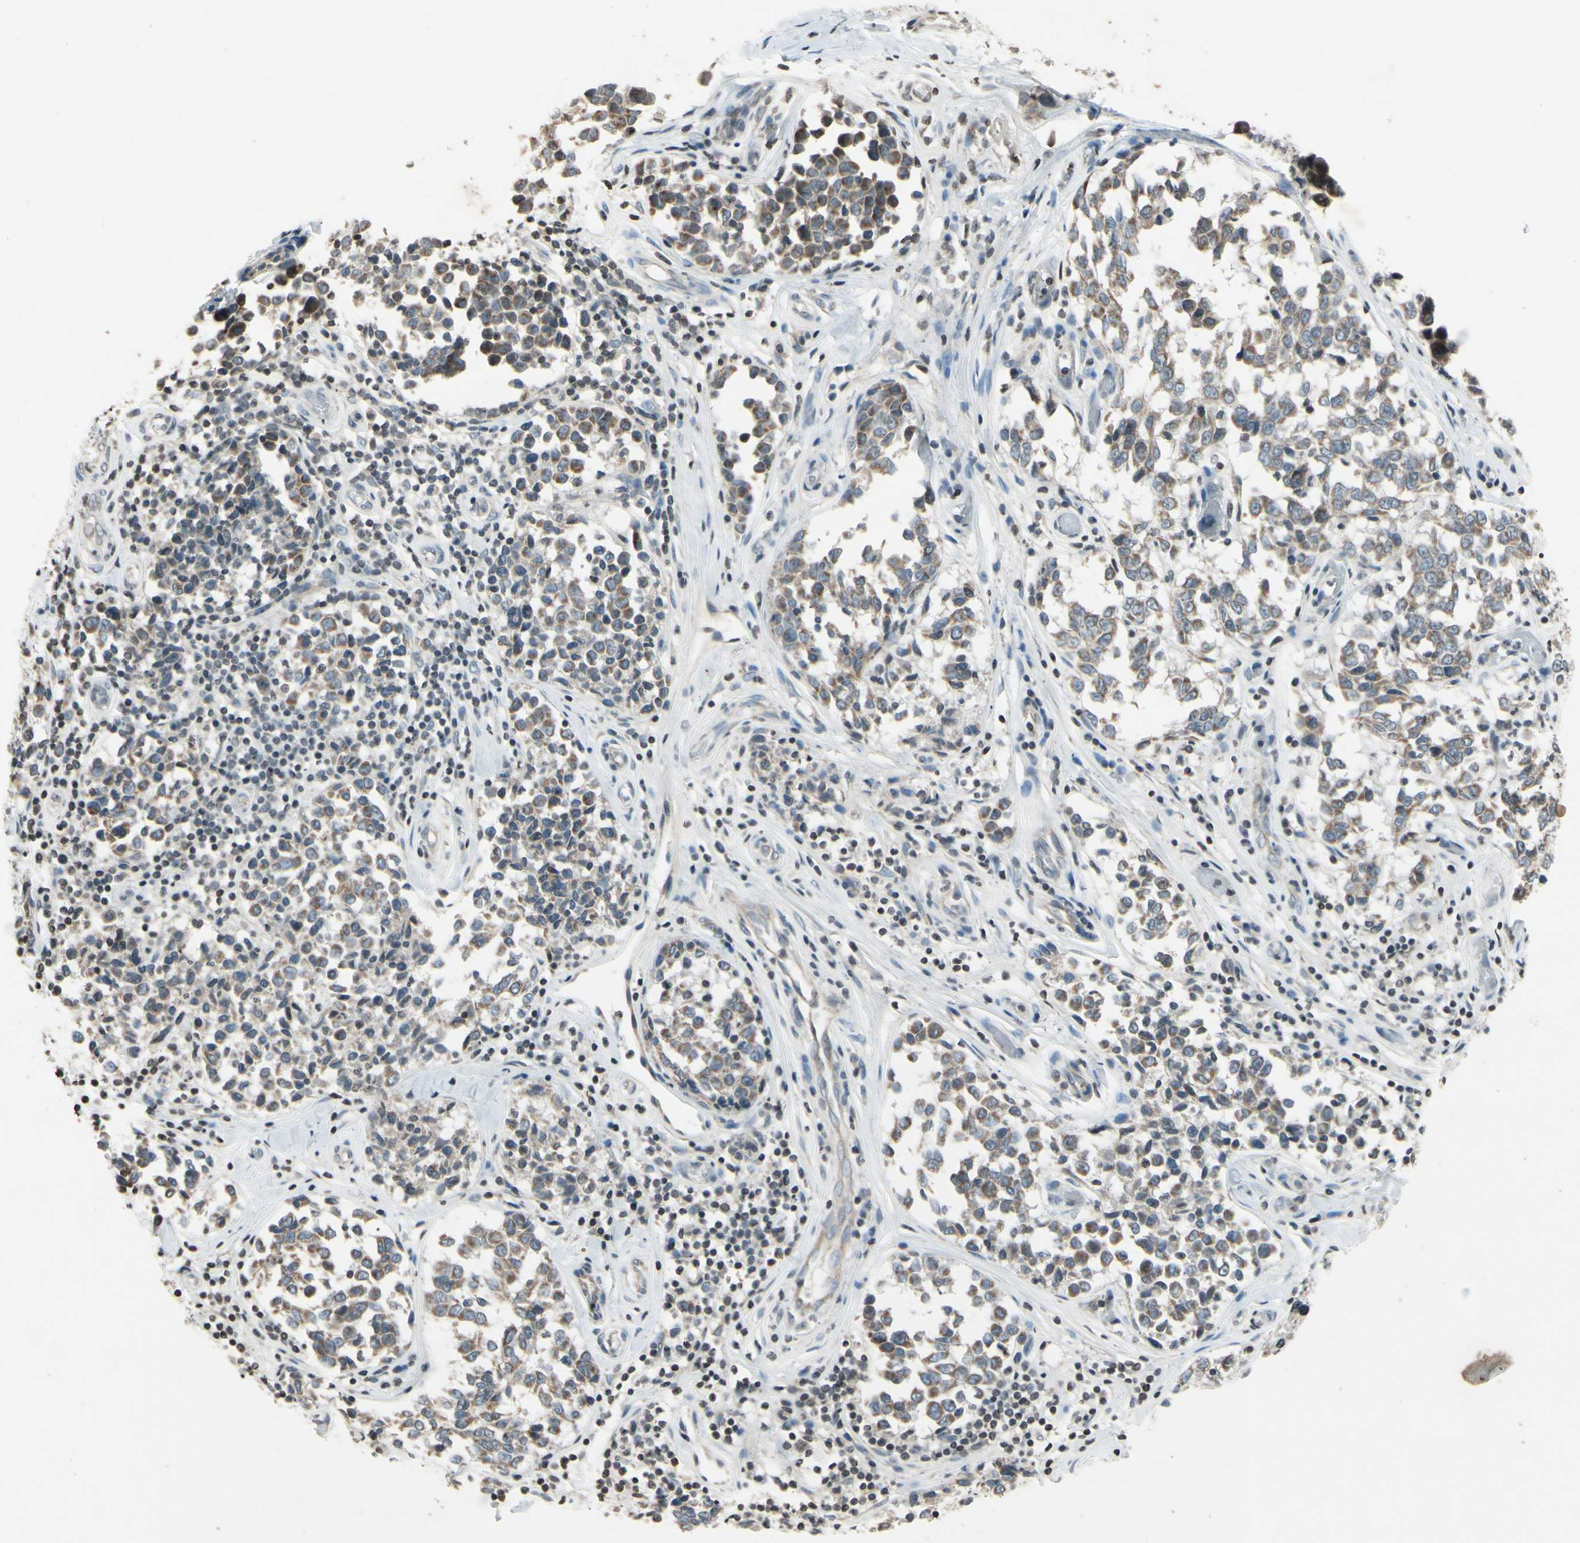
{"staining": {"intensity": "weak", "quantity": ">75%", "location": "cytoplasmic/membranous"}, "tissue": "melanoma", "cell_type": "Tumor cells", "image_type": "cancer", "snomed": [{"axis": "morphology", "description": "Malignant melanoma, NOS"}, {"axis": "topography", "description": "Skin"}], "caption": "Melanoma stained with DAB (3,3'-diaminobenzidine) immunohistochemistry reveals low levels of weak cytoplasmic/membranous expression in about >75% of tumor cells. The protein is stained brown, and the nuclei are stained in blue (DAB (3,3'-diaminobenzidine) IHC with brightfield microscopy, high magnification).", "gene": "CLDN11", "patient": {"sex": "female", "age": 64}}